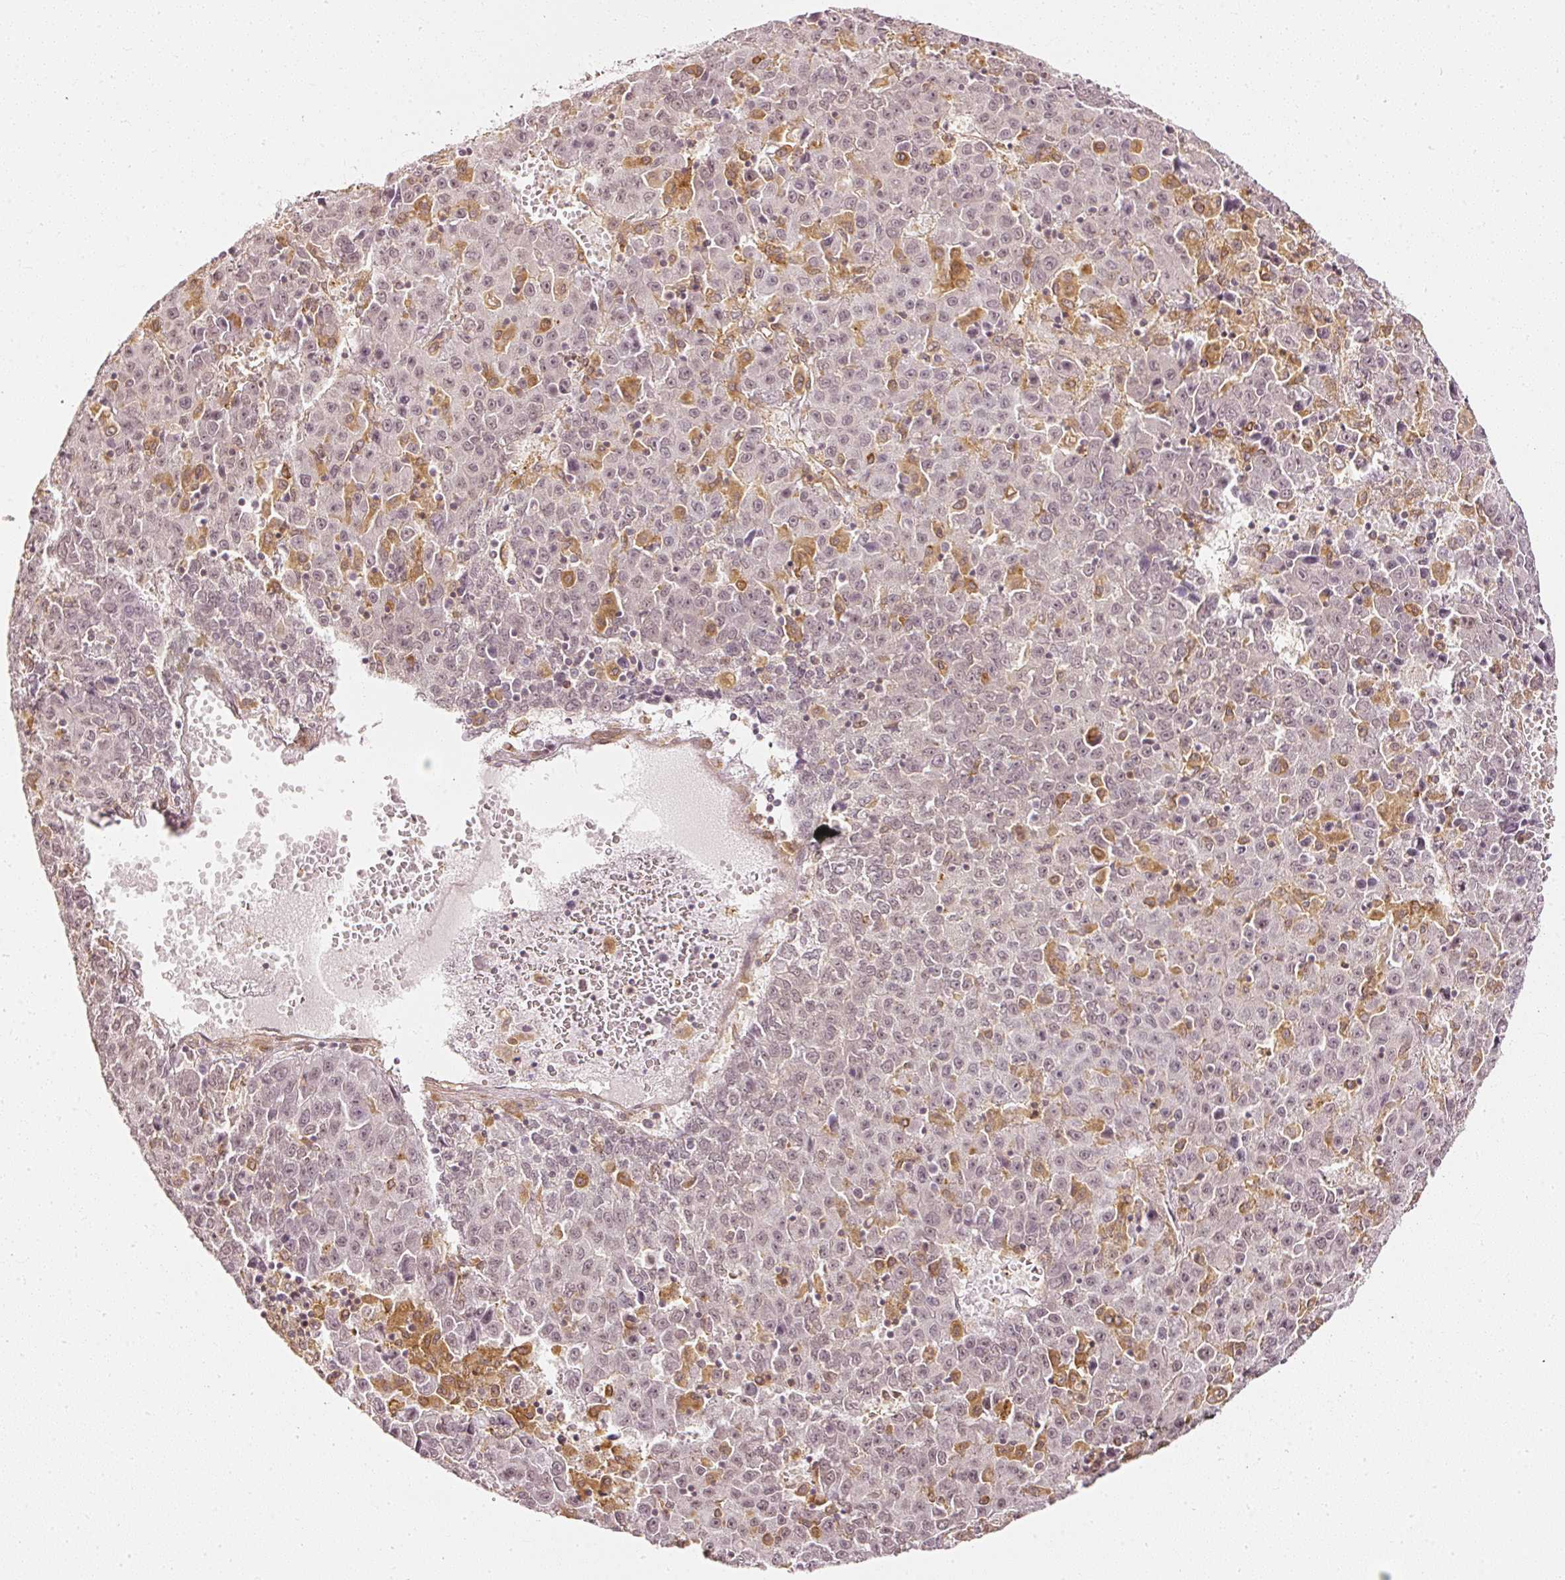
{"staining": {"intensity": "negative", "quantity": "none", "location": "none"}, "tissue": "liver cancer", "cell_type": "Tumor cells", "image_type": "cancer", "snomed": [{"axis": "morphology", "description": "Carcinoma, Hepatocellular, NOS"}, {"axis": "topography", "description": "Liver"}], "caption": "Hepatocellular carcinoma (liver) was stained to show a protein in brown. There is no significant staining in tumor cells.", "gene": "DRD2", "patient": {"sex": "female", "age": 53}}